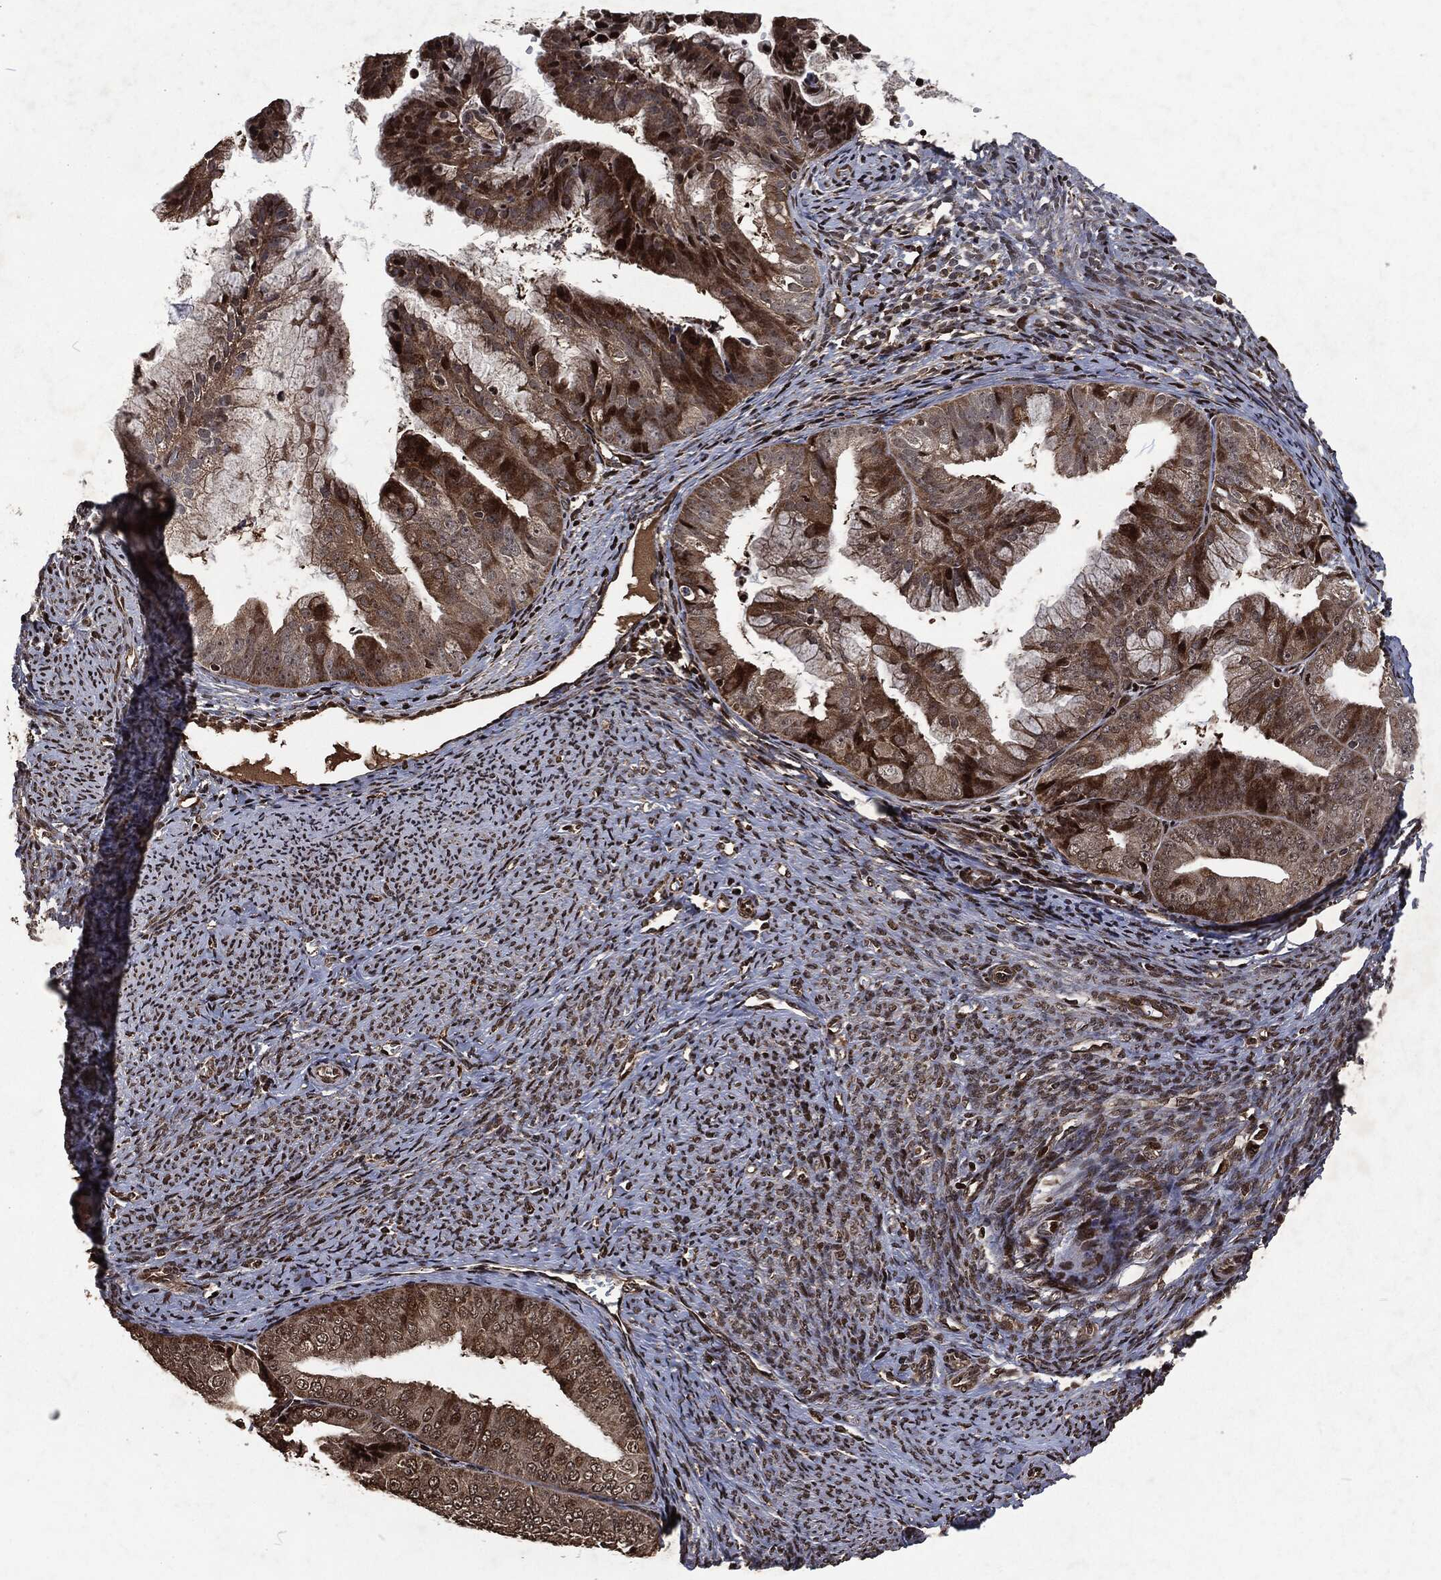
{"staining": {"intensity": "strong", "quantity": "25%-75%", "location": "cytoplasmic/membranous"}, "tissue": "endometrial cancer", "cell_type": "Tumor cells", "image_type": "cancer", "snomed": [{"axis": "morphology", "description": "Adenocarcinoma, NOS"}, {"axis": "topography", "description": "Endometrium"}], "caption": "A high-resolution histopathology image shows immunohistochemistry (IHC) staining of endometrial adenocarcinoma, which demonstrates strong cytoplasmic/membranous expression in about 25%-75% of tumor cells.", "gene": "SNAI1", "patient": {"sex": "female", "age": 63}}